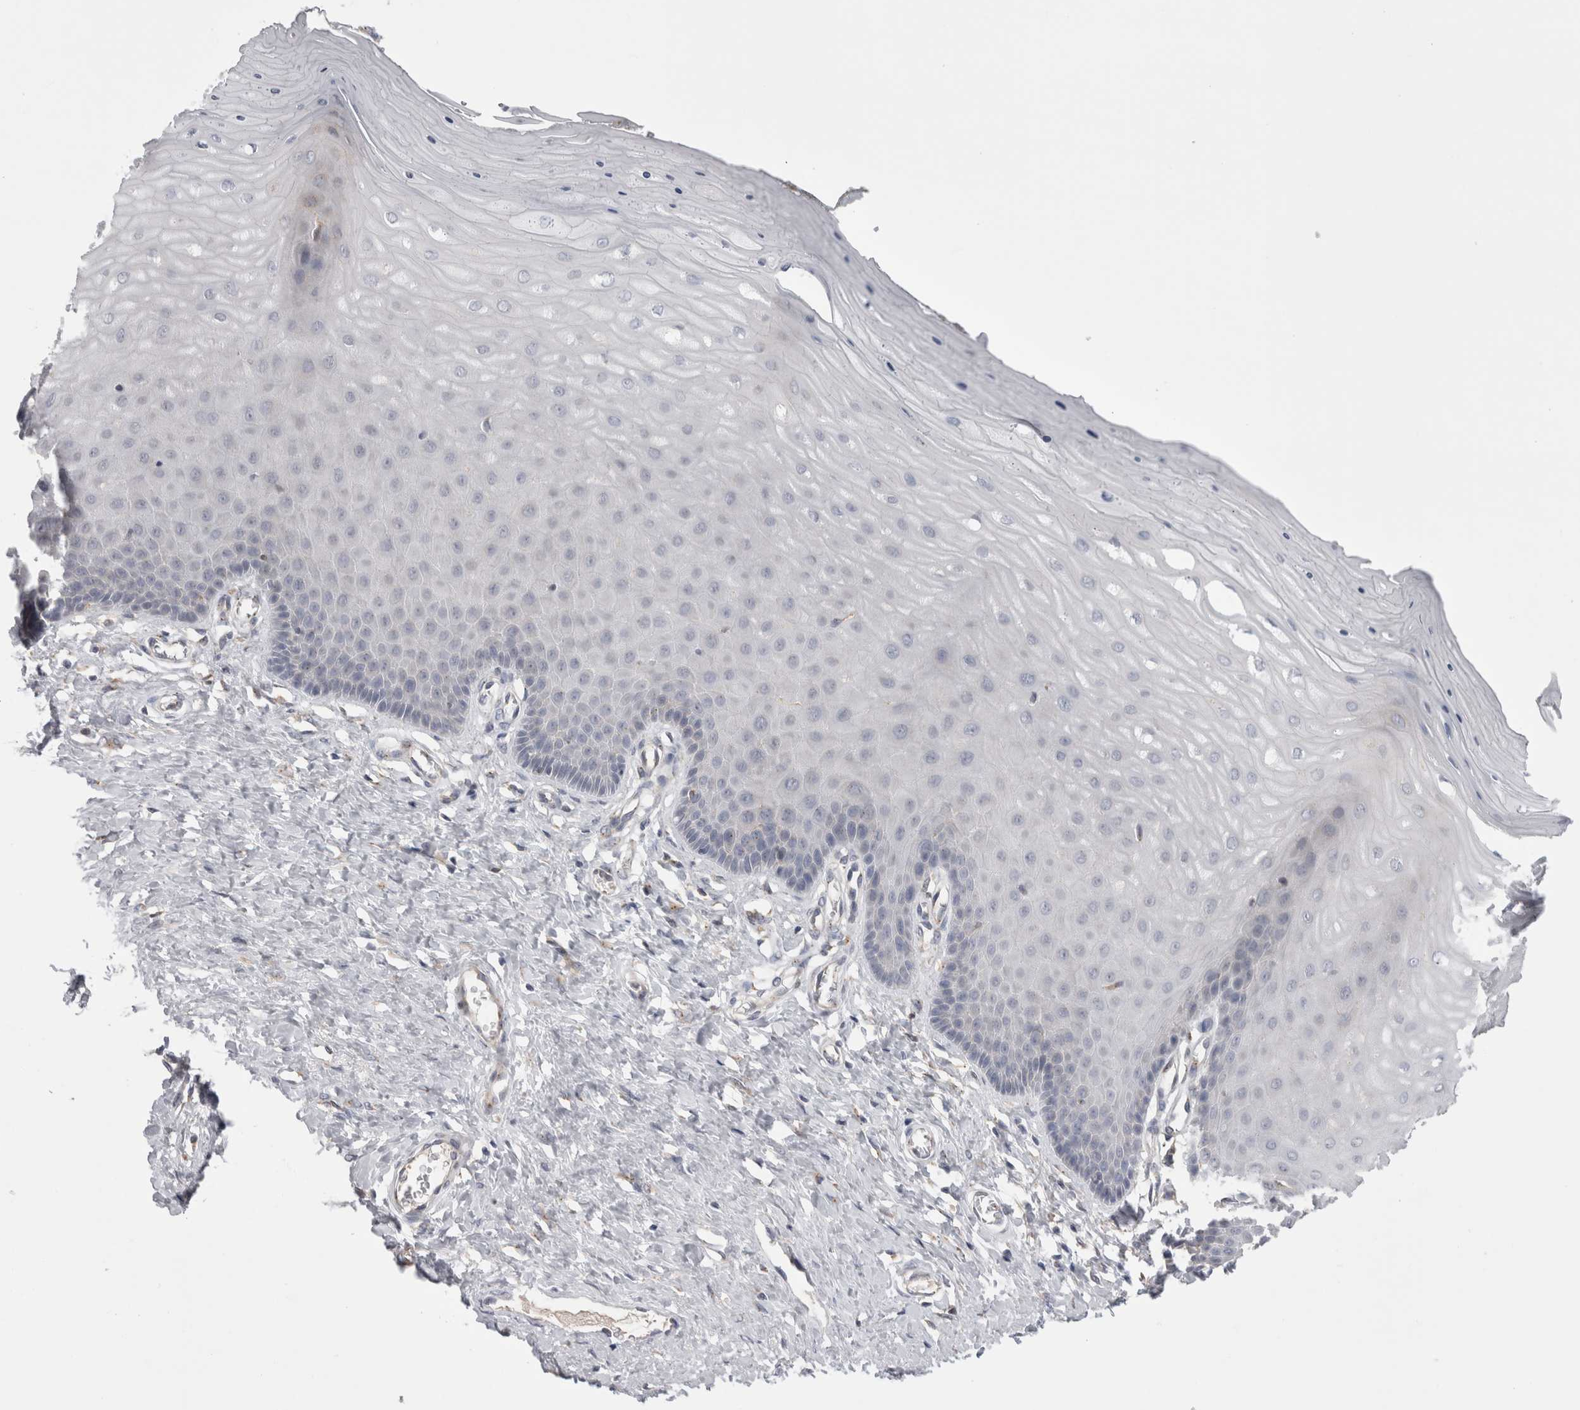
{"staining": {"intensity": "weak", "quantity": ">75%", "location": "cytoplasmic/membranous"}, "tissue": "cervix", "cell_type": "Glandular cells", "image_type": "normal", "snomed": [{"axis": "morphology", "description": "Normal tissue, NOS"}, {"axis": "topography", "description": "Cervix"}], "caption": "DAB (3,3'-diaminobenzidine) immunohistochemical staining of normal human cervix exhibits weak cytoplasmic/membranous protein staining in approximately >75% of glandular cells. Using DAB (3,3'-diaminobenzidine) (brown) and hematoxylin (blue) stains, captured at high magnification using brightfield microscopy.", "gene": "ZNF341", "patient": {"sex": "female", "age": 55}}